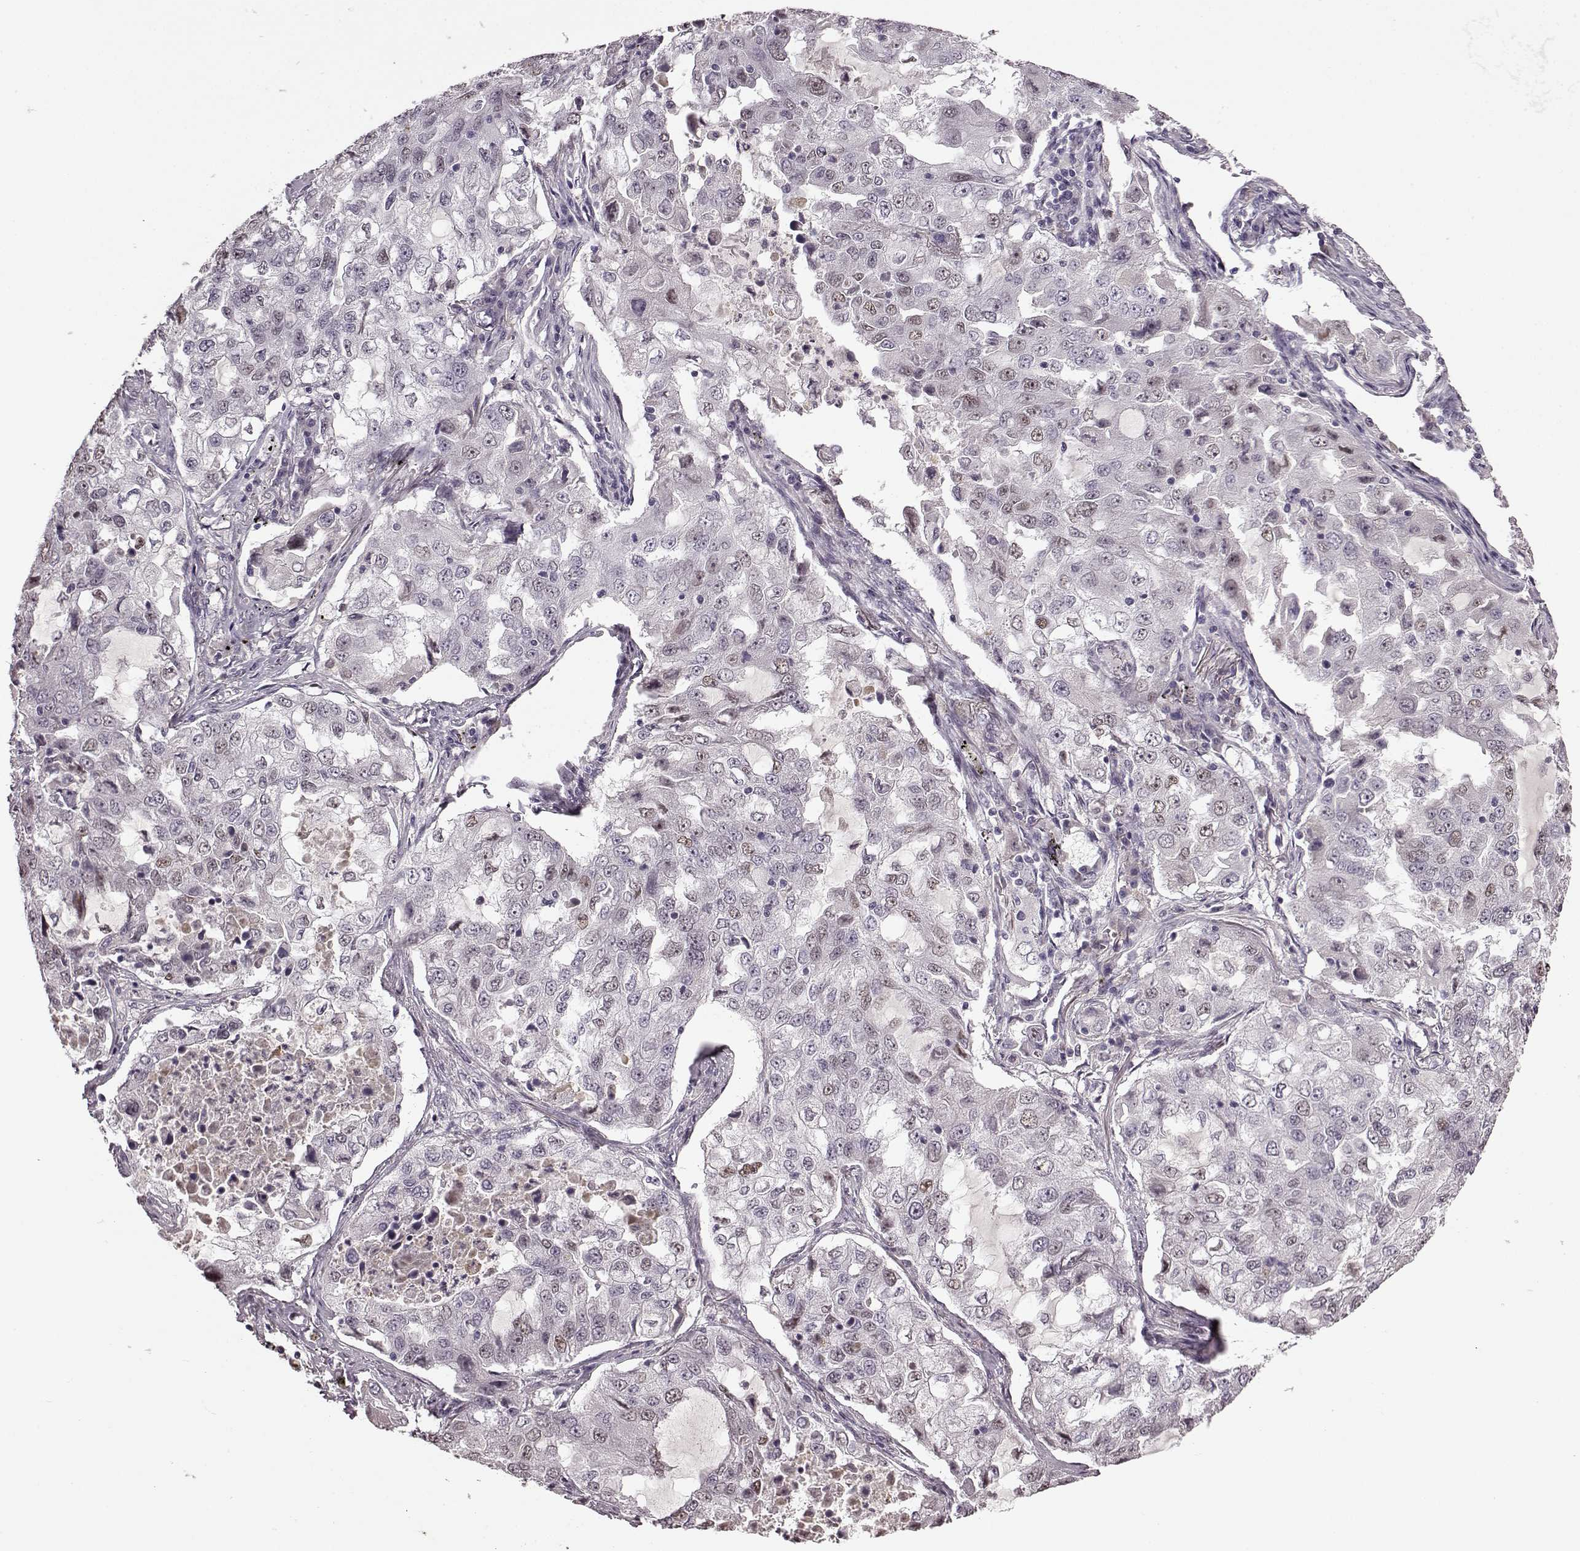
{"staining": {"intensity": "weak", "quantity": "<25%", "location": "nuclear"}, "tissue": "lung cancer", "cell_type": "Tumor cells", "image_type": "cancer", "snomed": [{"axis": "morphology", "description": "Adenocarcinoma, NOS"}, {"axis": "topography", "description": "Lung"}], "caption": "Human adenocarcinoma (lung) stained for a protein using IHC exhibits no positivity in tumor cells.", "gene": "CNGA3", "patient": {"sex": "female", "age": 61}}